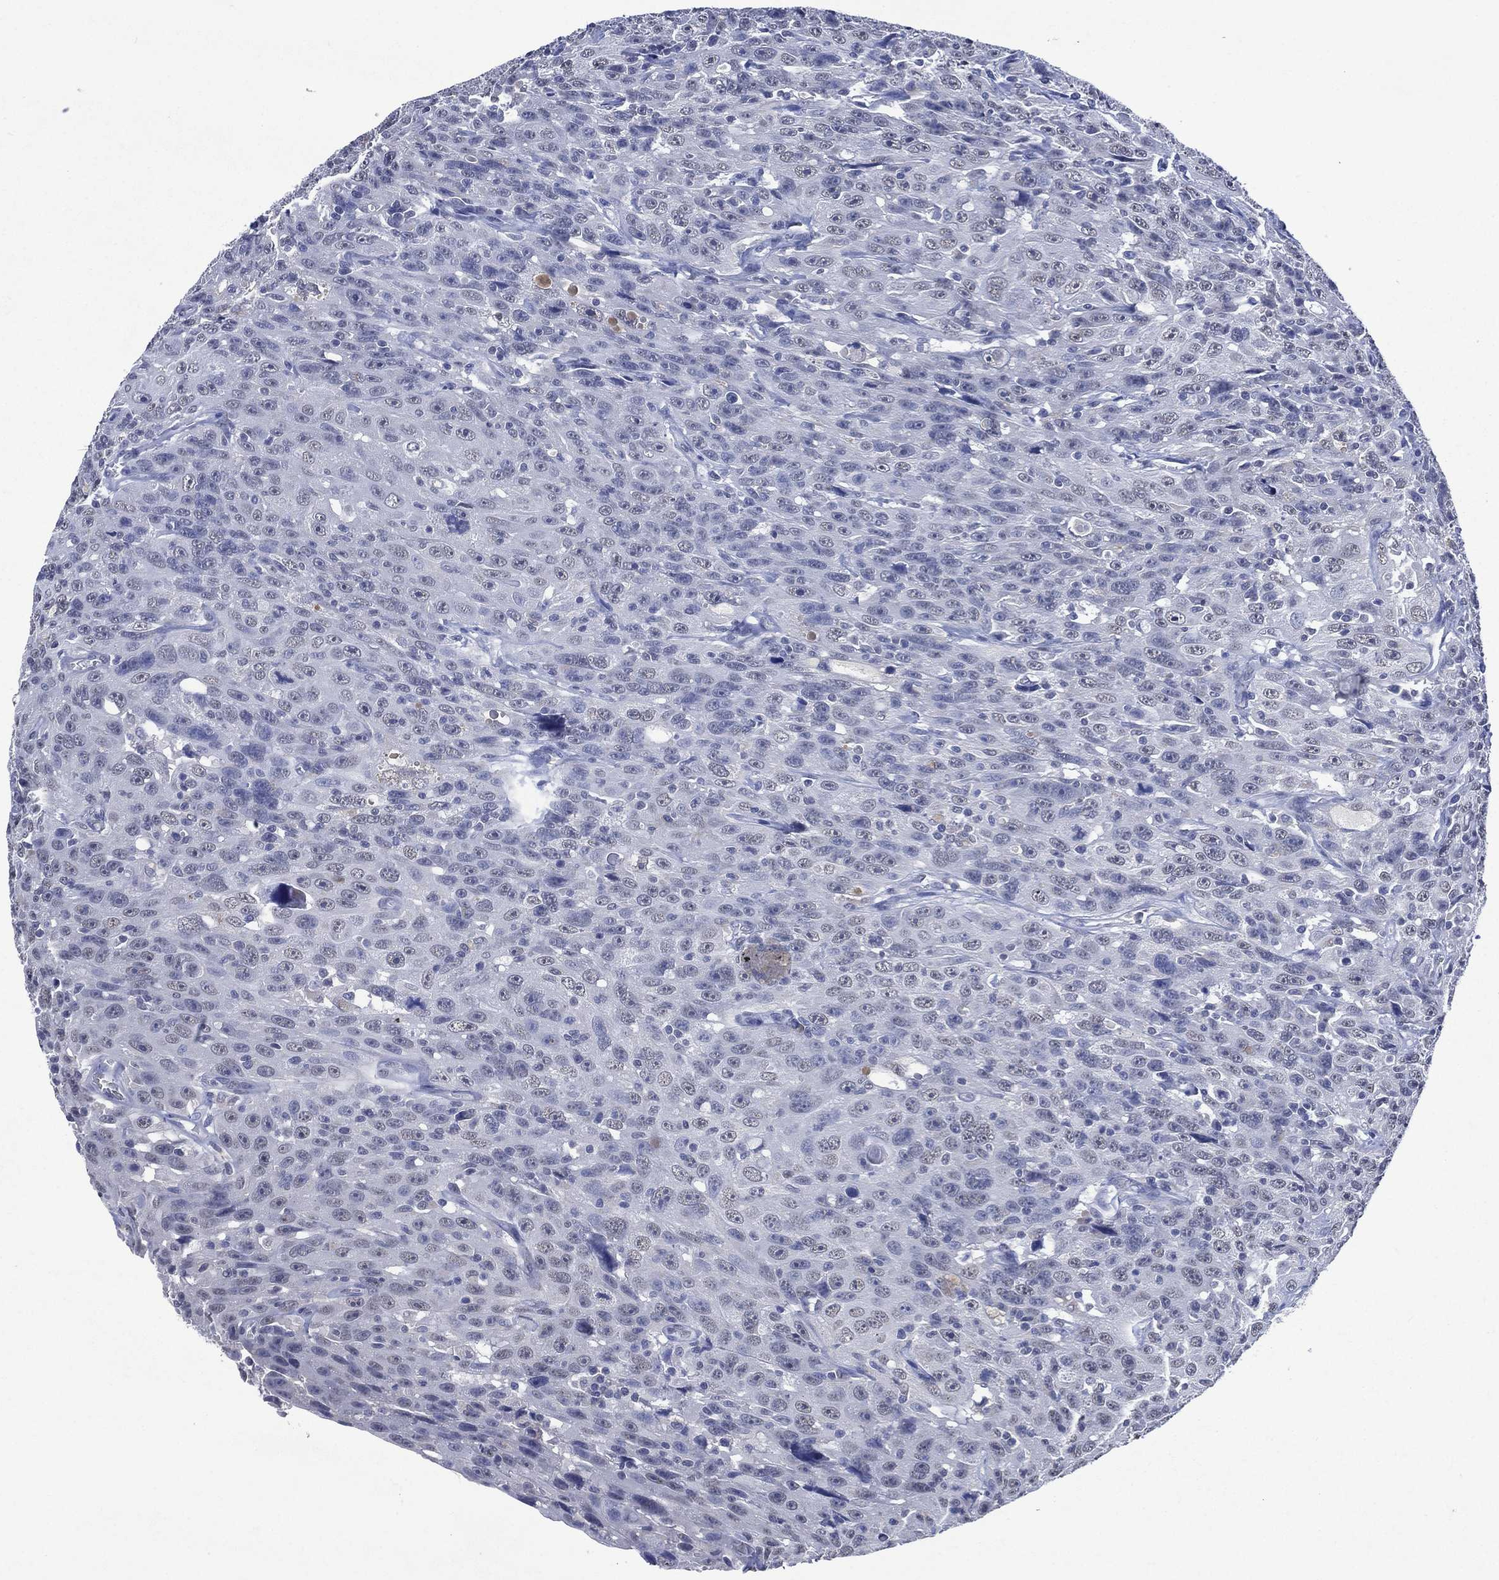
{"staining": {"intensity": "negative", "quantity": "none", "location": "none"}, "tissue": "urothelial cancer", "cell_type": "Tumor cells", "image_type": "cancer", "snomed": [{"axis": "morphology", "description": "Urothelial carcinoma, NOS"}, {"axis": "morphology", "description": "Urothelial carcinoma, High grade"}, {"axis": "topography", "description": "Urinary bladder"}], "caption": "The immunohistochemistry image has no significant positivity in tumor cells of transitional cell carcinoma tissue.", "gene": "ASB10", "patient": {"sex": "female", "age": 73}}